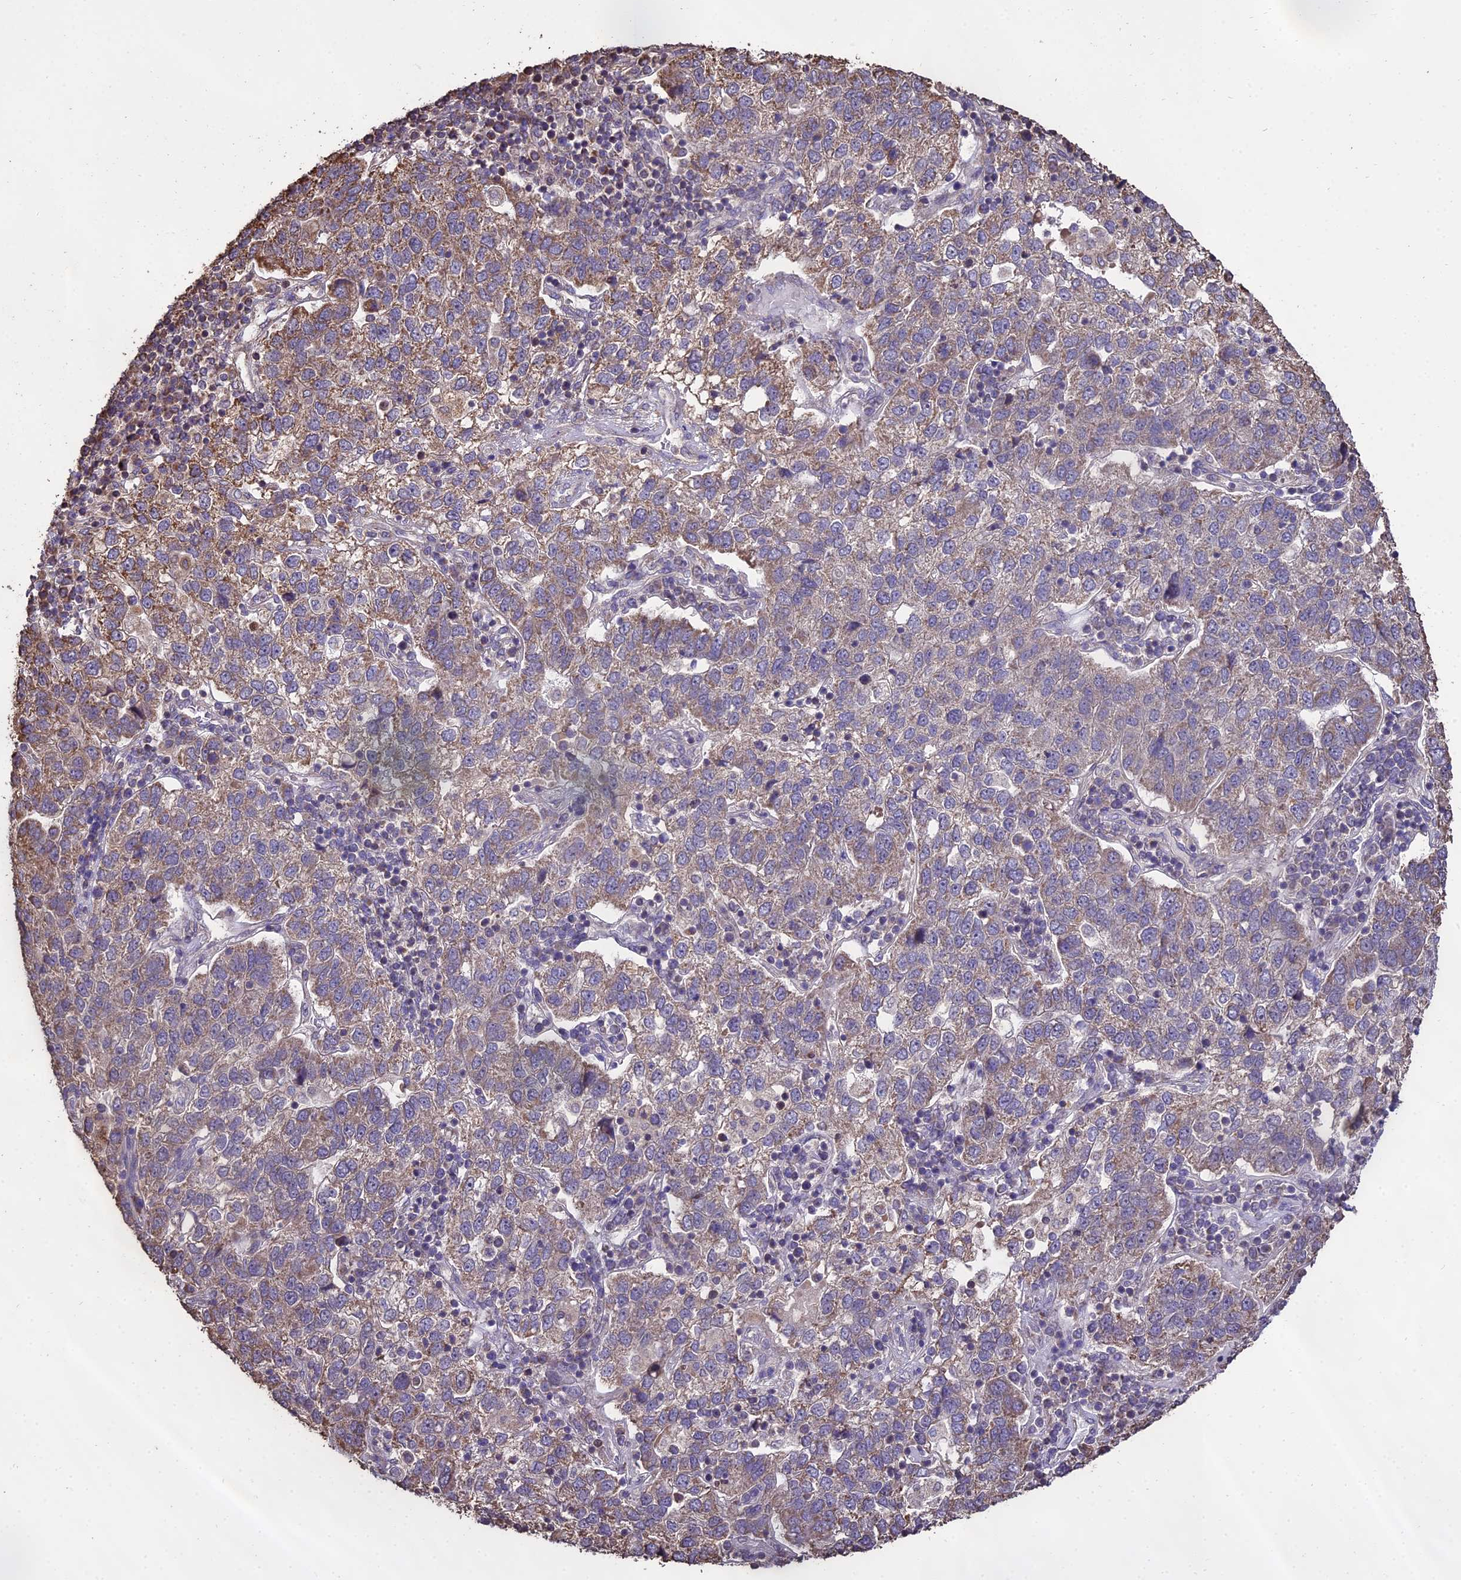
{"staining": {"intensity": "weak", "quantity": "25%-75%", "location": "cytoplasmic/membranous"}, "tissue": "pancreatic cancer", "cell_type": "Tumor cells", "image_type": "cancer", "snomed": [{"axis": "morphology", "description": "Adenocarcinoma, NOS"}, {"axis": "topography", "description": "Pancreas"}], "caption": "Protein expression analysis of human adenocarcinoma (pancreatic) reveals weak cytoplasmic/membranous staining in about 25%-75% of tumor cells.", "gene": "PGPEP1L", "patient": {"sex": "female", "age": 61}}